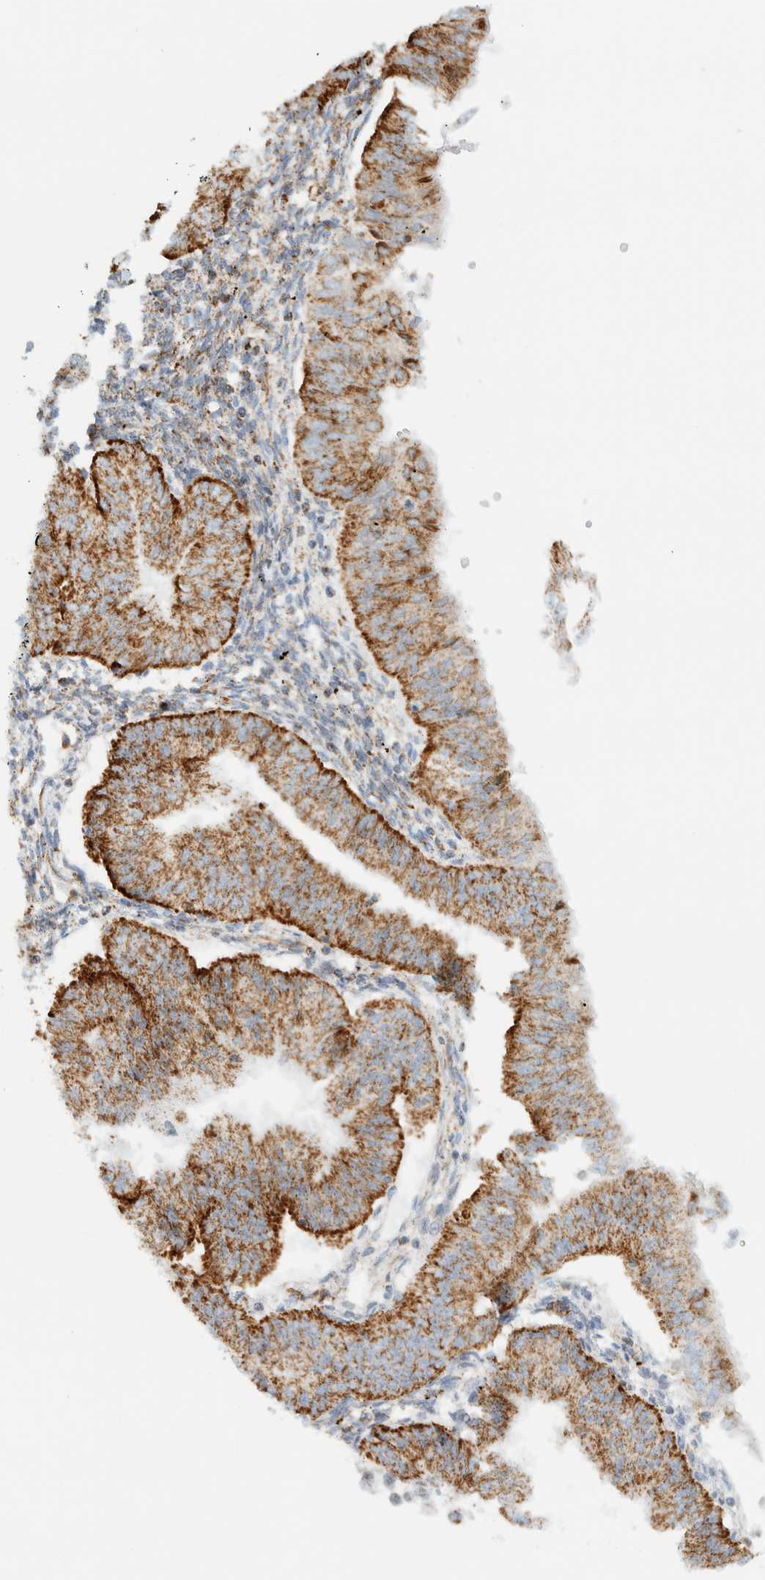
{"staining": {"intensity": "strong", "quantity": ">75%", "location": "cytoplasmic/membranous"}, "tissue": "endometrial cancer", "cell_type": "Tumor cells", "image_type": "cancer", "snomed": [{"axis": "morphology", "description": "Normal tissue, NOS"}, {"axis": "morphology", "description": "Adenocarcinoma, NOS"}, {"axis": "topography", "description": "Endometrium"}], "caption": "This photomicrograph reveals endometrial cancer (adenocarcinoma) stained with IHC to label a protein in brown. The cytoplasmic/membranous of tumor cells show strong positivity for the protein. Nuclei are counter-stained blue.", "gene": "KIFAP3", "patient": {"sex": "female", "age": 53}}